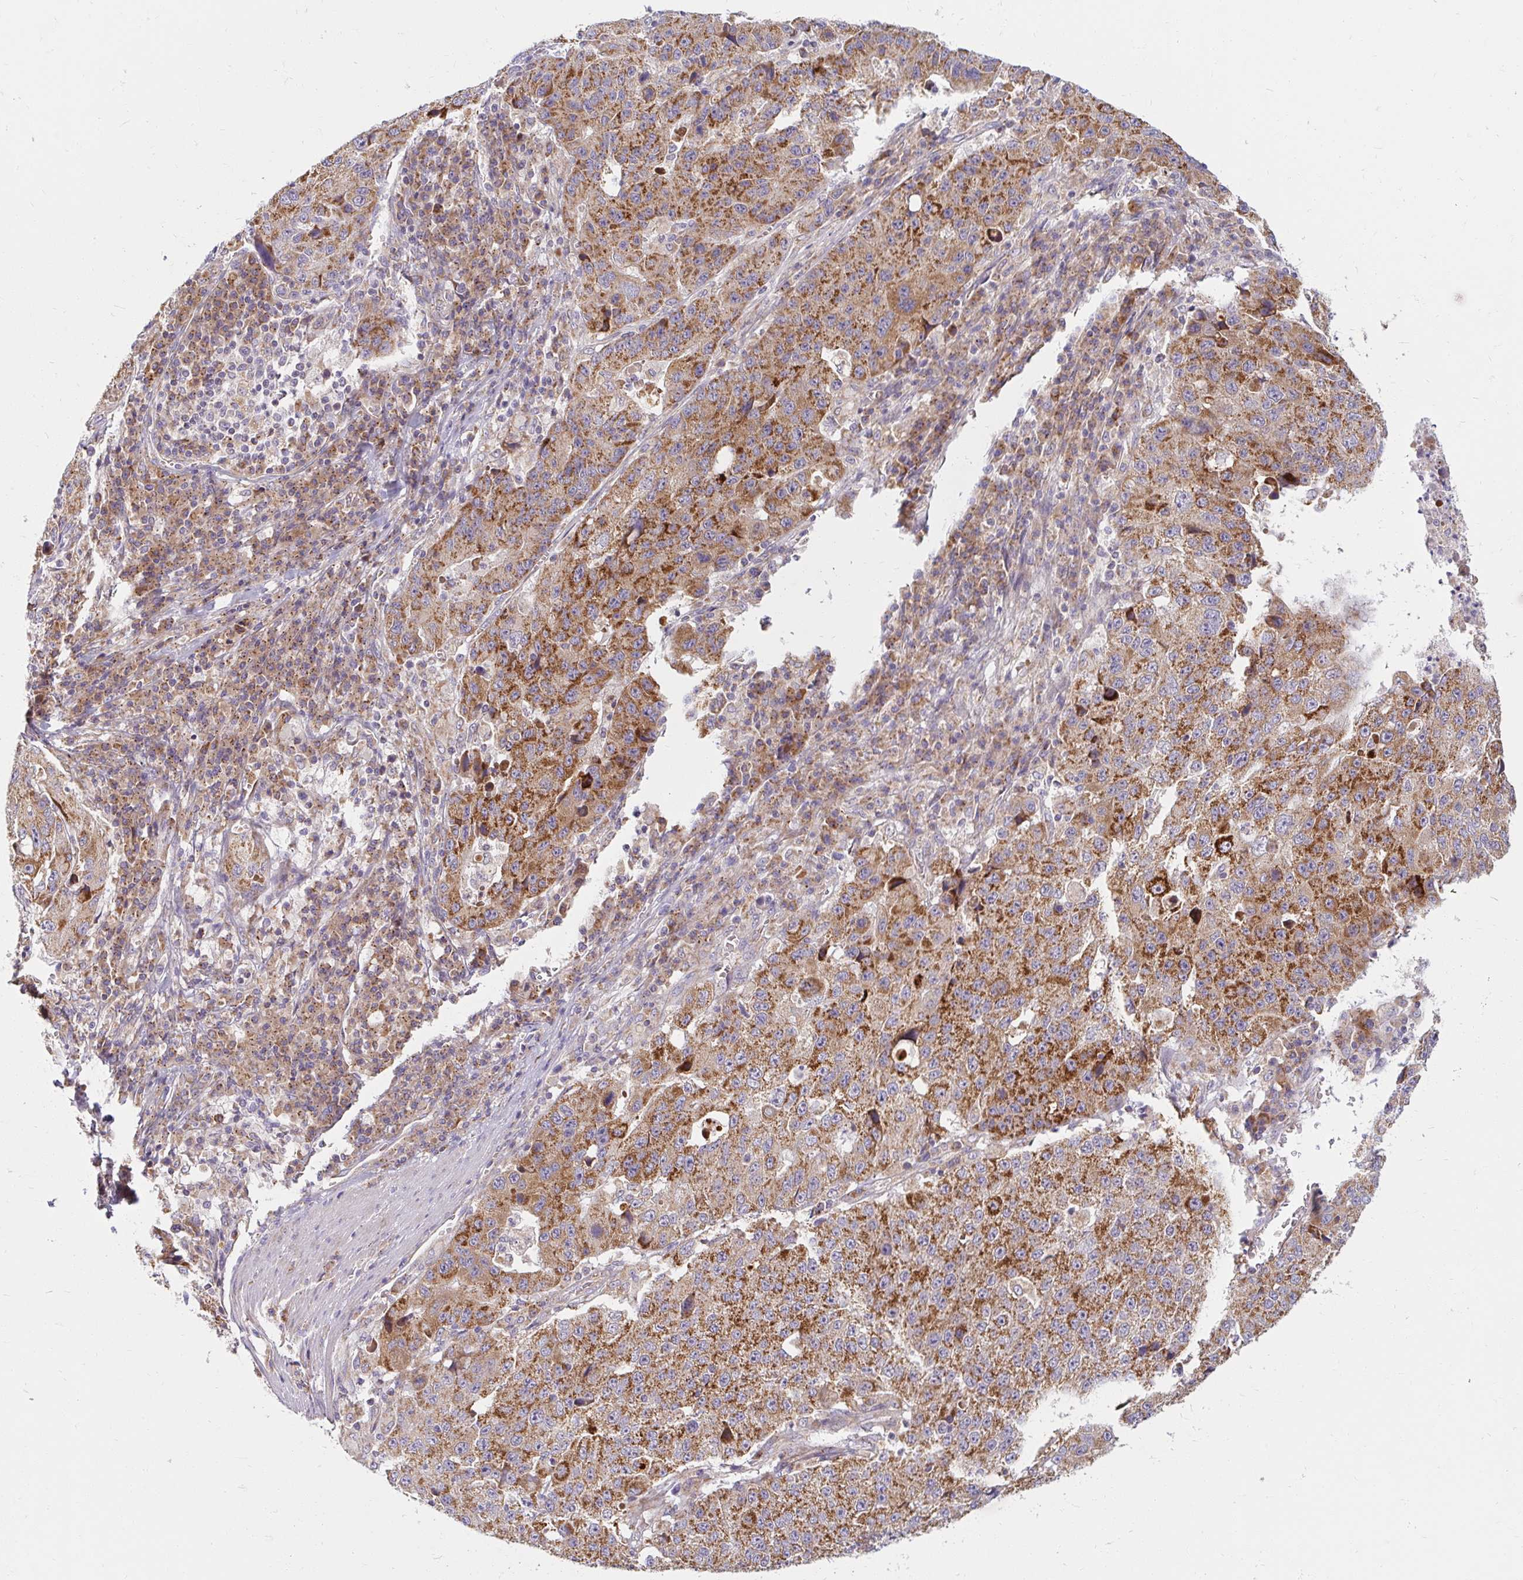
{"staining": {"intensity": "moderate", "quantity": ">75%", "location": "cytoplasmic/membranous"}, "tissue": "stomach cancer", "cell_type": "Tumor cells", "image_type": "cancer", "snomed": [{"axis": "morphology", "description": "Adenocarcinoma, NOS"}, {"axis": "topography", "description": "Stomach"}], "caption": "The immunohistochemical stain labels moderate cytoplasmic/membranous staining in tumor cells of stomach adenocarcinoma tissue.", "gene": "SKP2", "patient": {"sex": "male", "age": 71}}